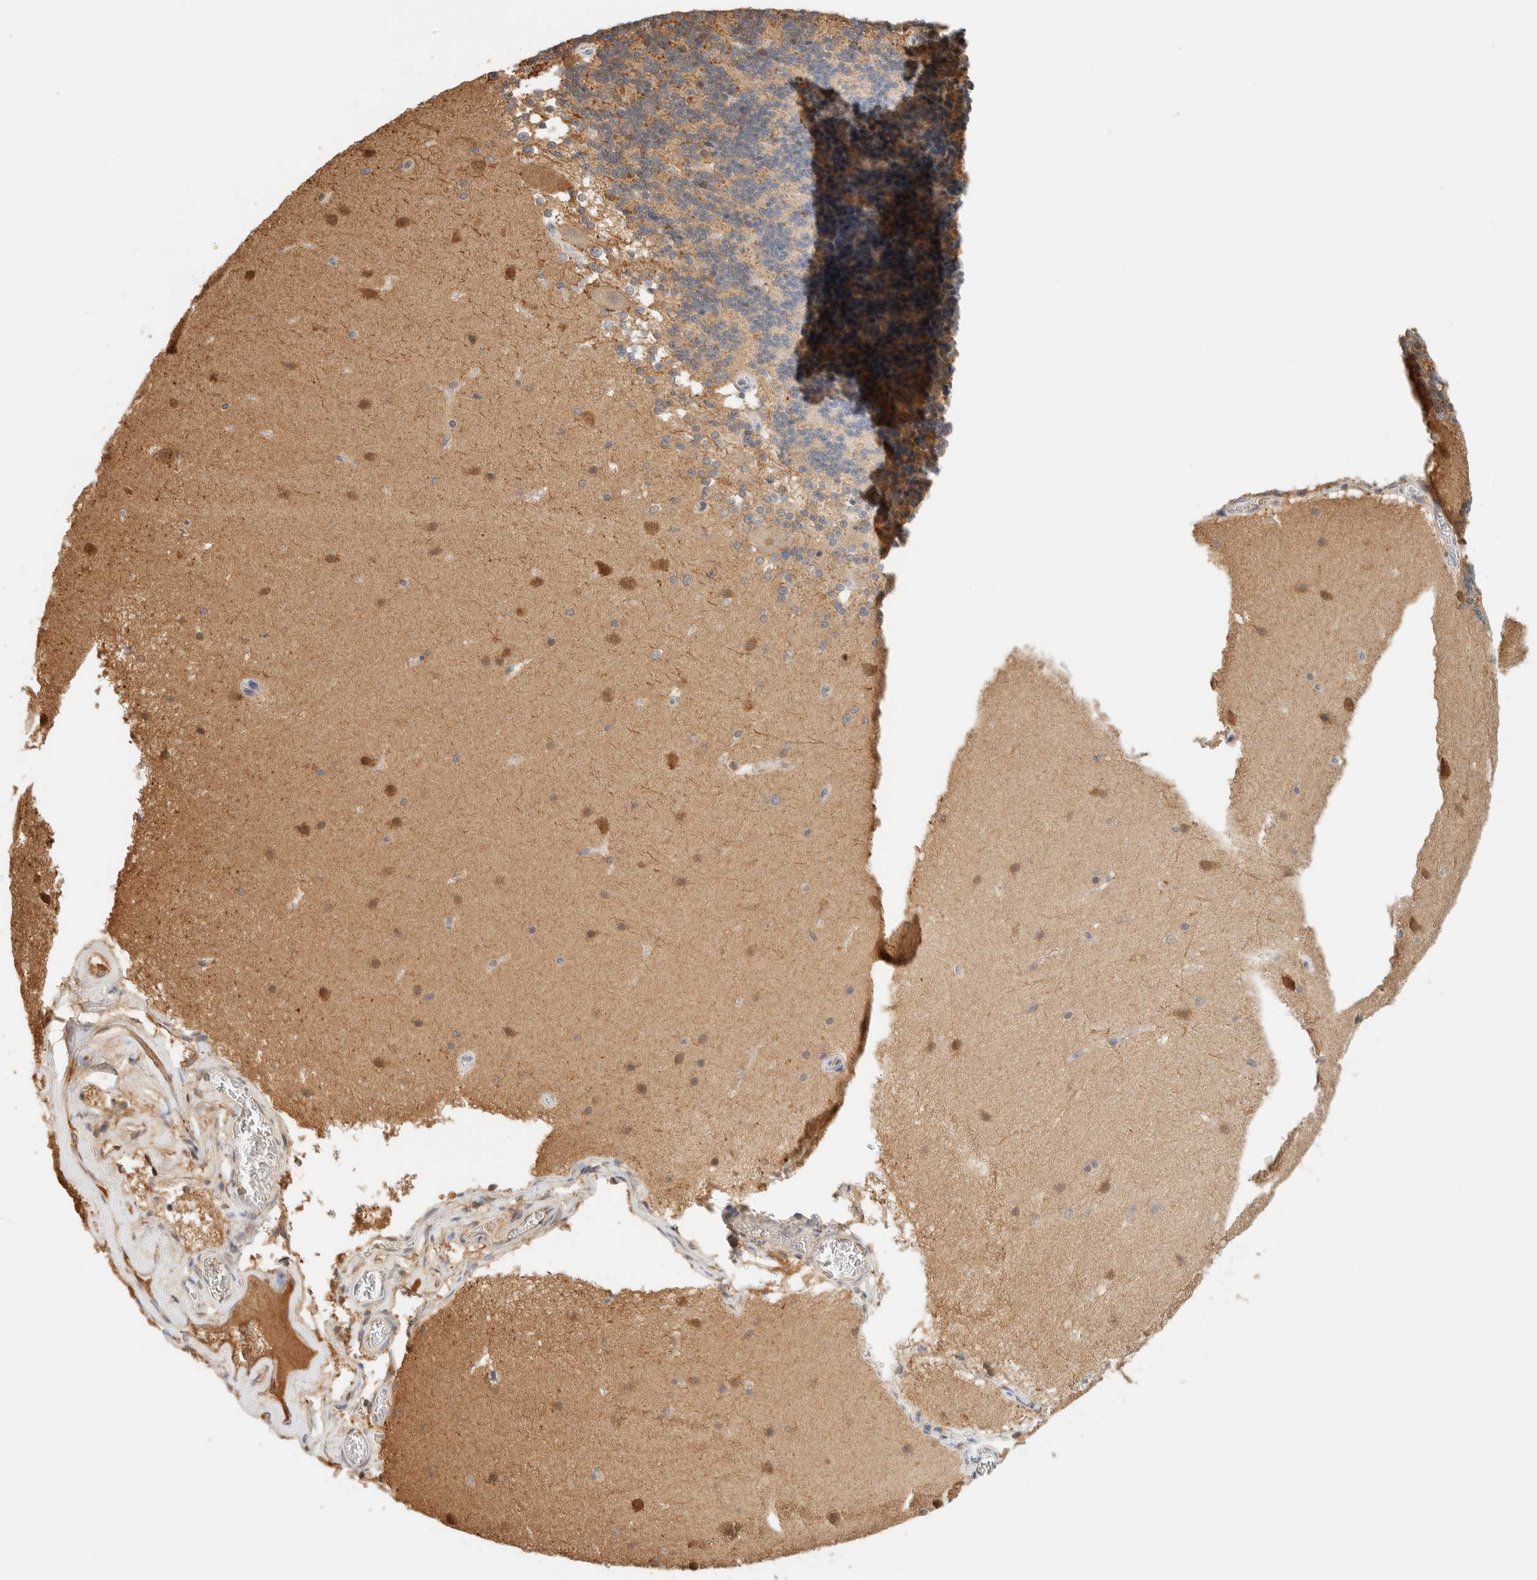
{"staining": {"intensity": "moderate", "quantity": "<25%", "location": "cytoplasmic/membranous"}, "tissue": "cerebellum", "cell_type": "Cells in granular layer", "image_type": "normal", "snomed": [{"axis": "morphology", "description": "Normal tissue, NOS"}, {"axis": "topography", "description": "Cerebellum"}], "caption": "Immunohistochemical staining of unremarkable cerebellum reveals low levels of moderate cytoplasmic/membranous staining in about <25% of cells in granular layer.", "gene": "ZBTB37", "patient": {"sex": "female", "age": 19}}